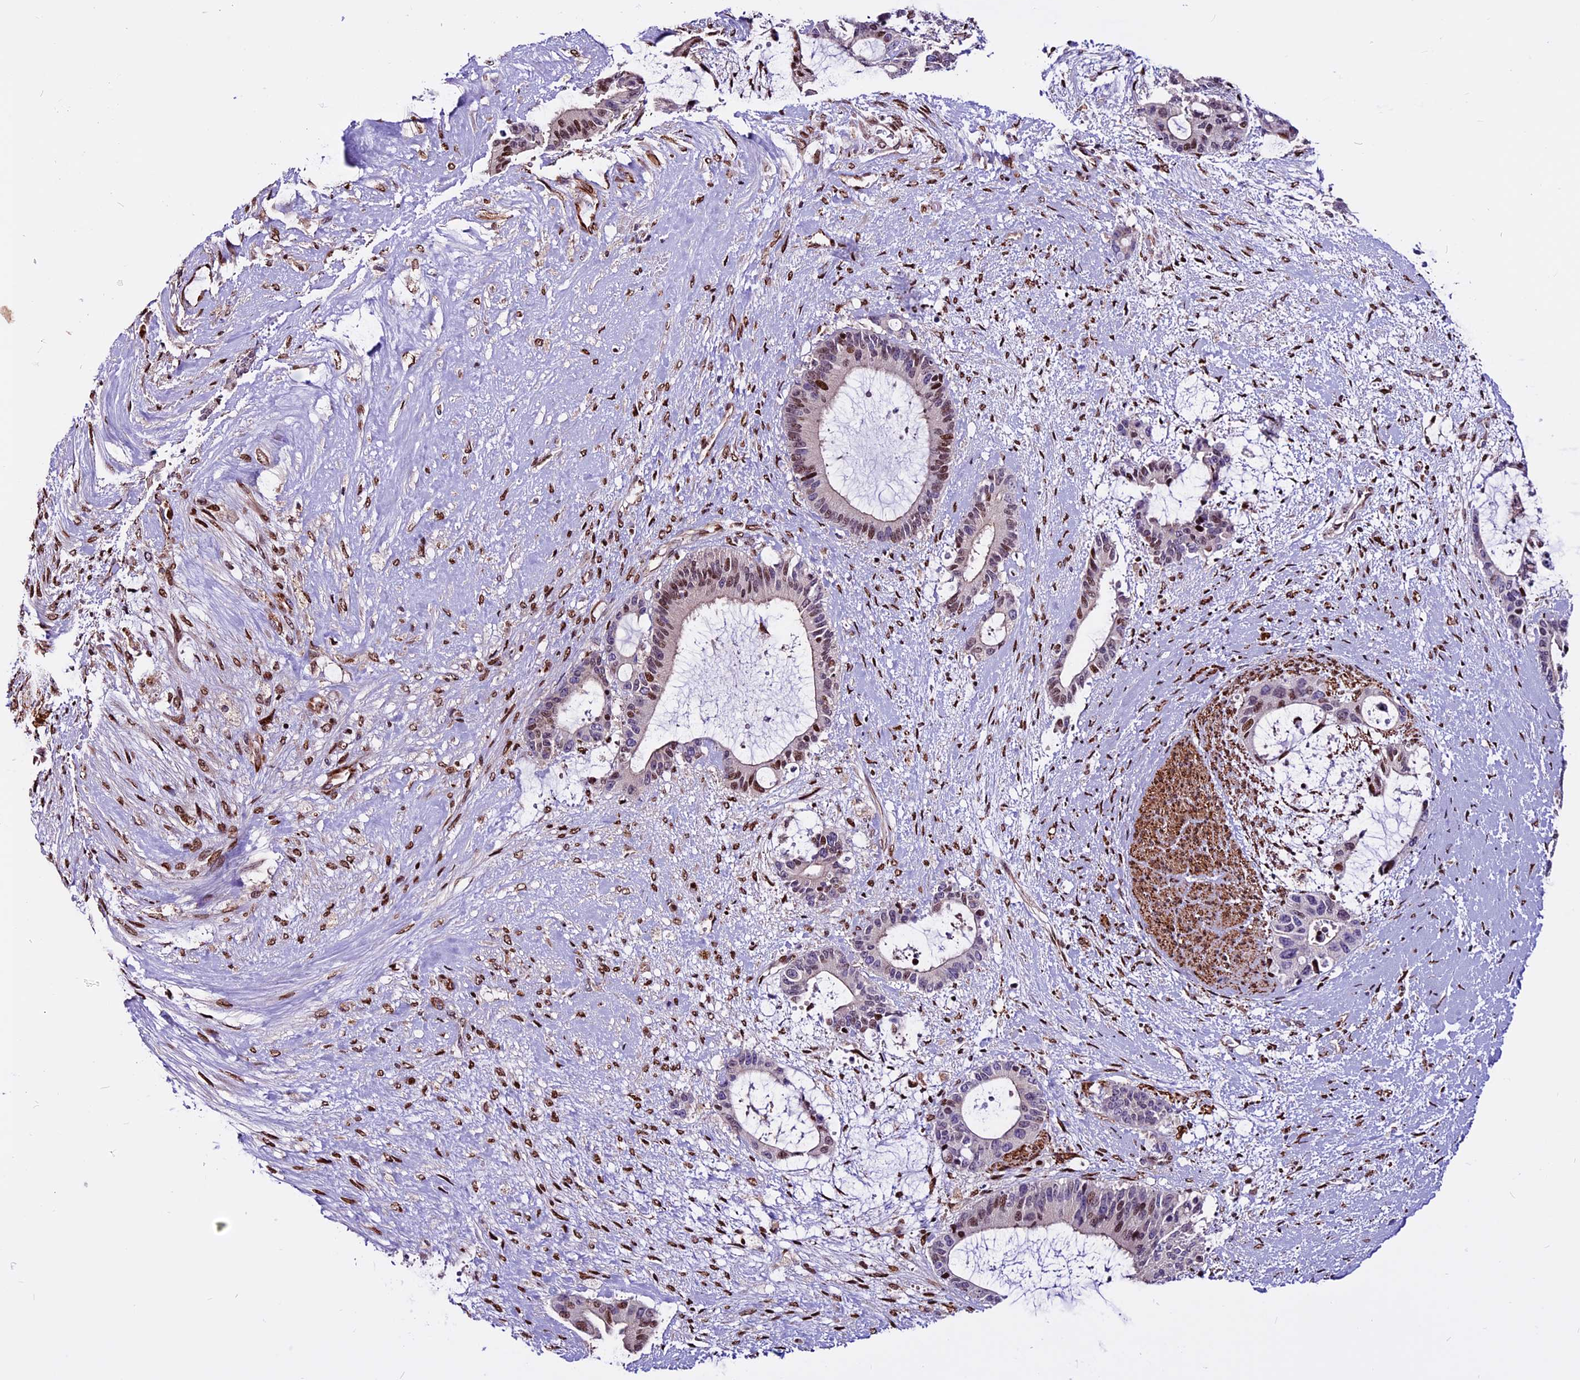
{"staining": {"intensity": "moderate", "quantity": "25%-75%", "location": "nuclear"}, "tissue": "liver cancer", "cell_type": "Tumor cells", "image_type": "cancer", "snomed": [{"axis": "morphology", "description": "Normal tissue, NOS"}, {"axis": "morphology", "description": "Cholangiocarcinoma"}, {"axis": "topography", "description": "Liver"}, {"axis": "topography", "description": "Peripheral nerve tissue"}], "caption": "Protein expression analysis of liver cancer displays moderate nuclear expression in about 25%-75% of tumor cells.", "gene": "RINL", "patient": {"sex": "female", "age": 73}}